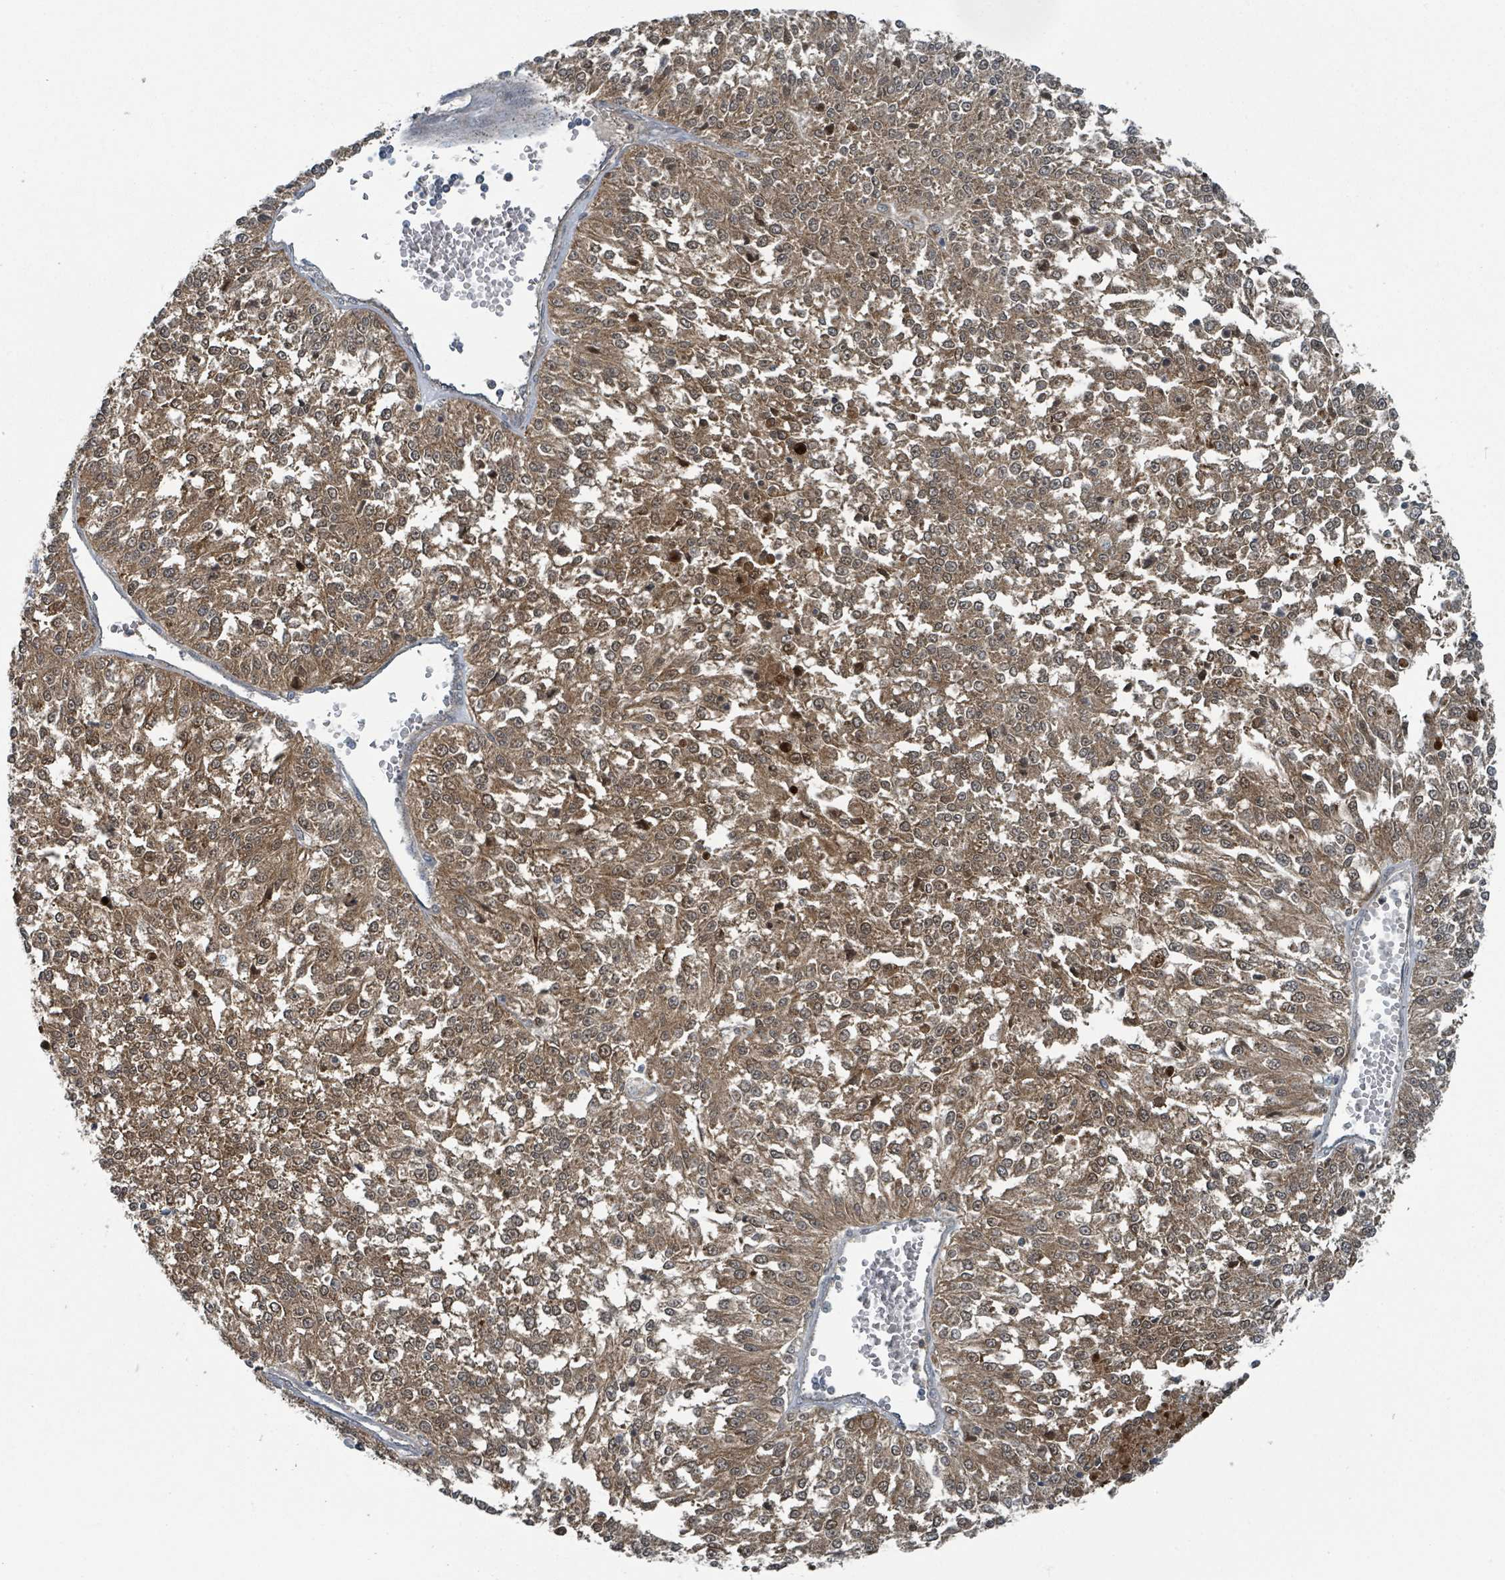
{"staining": {"intensity": "moderate", "quantity": ">75%", "location": "cytoplasmic/membranous,nuclear"}, "tissue": "melanoma", "cell_type": "Tumor cells", "image_type": "cancer", "snomed": [{"axis": "morphology", "description": "Malignant melanoma, NOS"}, {"axis": "topography", "description": "Skin"}], "caption": "Moderate cytoplasmic/membranous and nuclear positivity is seen in approximately >75% of tumor cells in malignant melanoma.", "gene": "GOLGA7", "patient": {"sex": "female", "age": 64}}